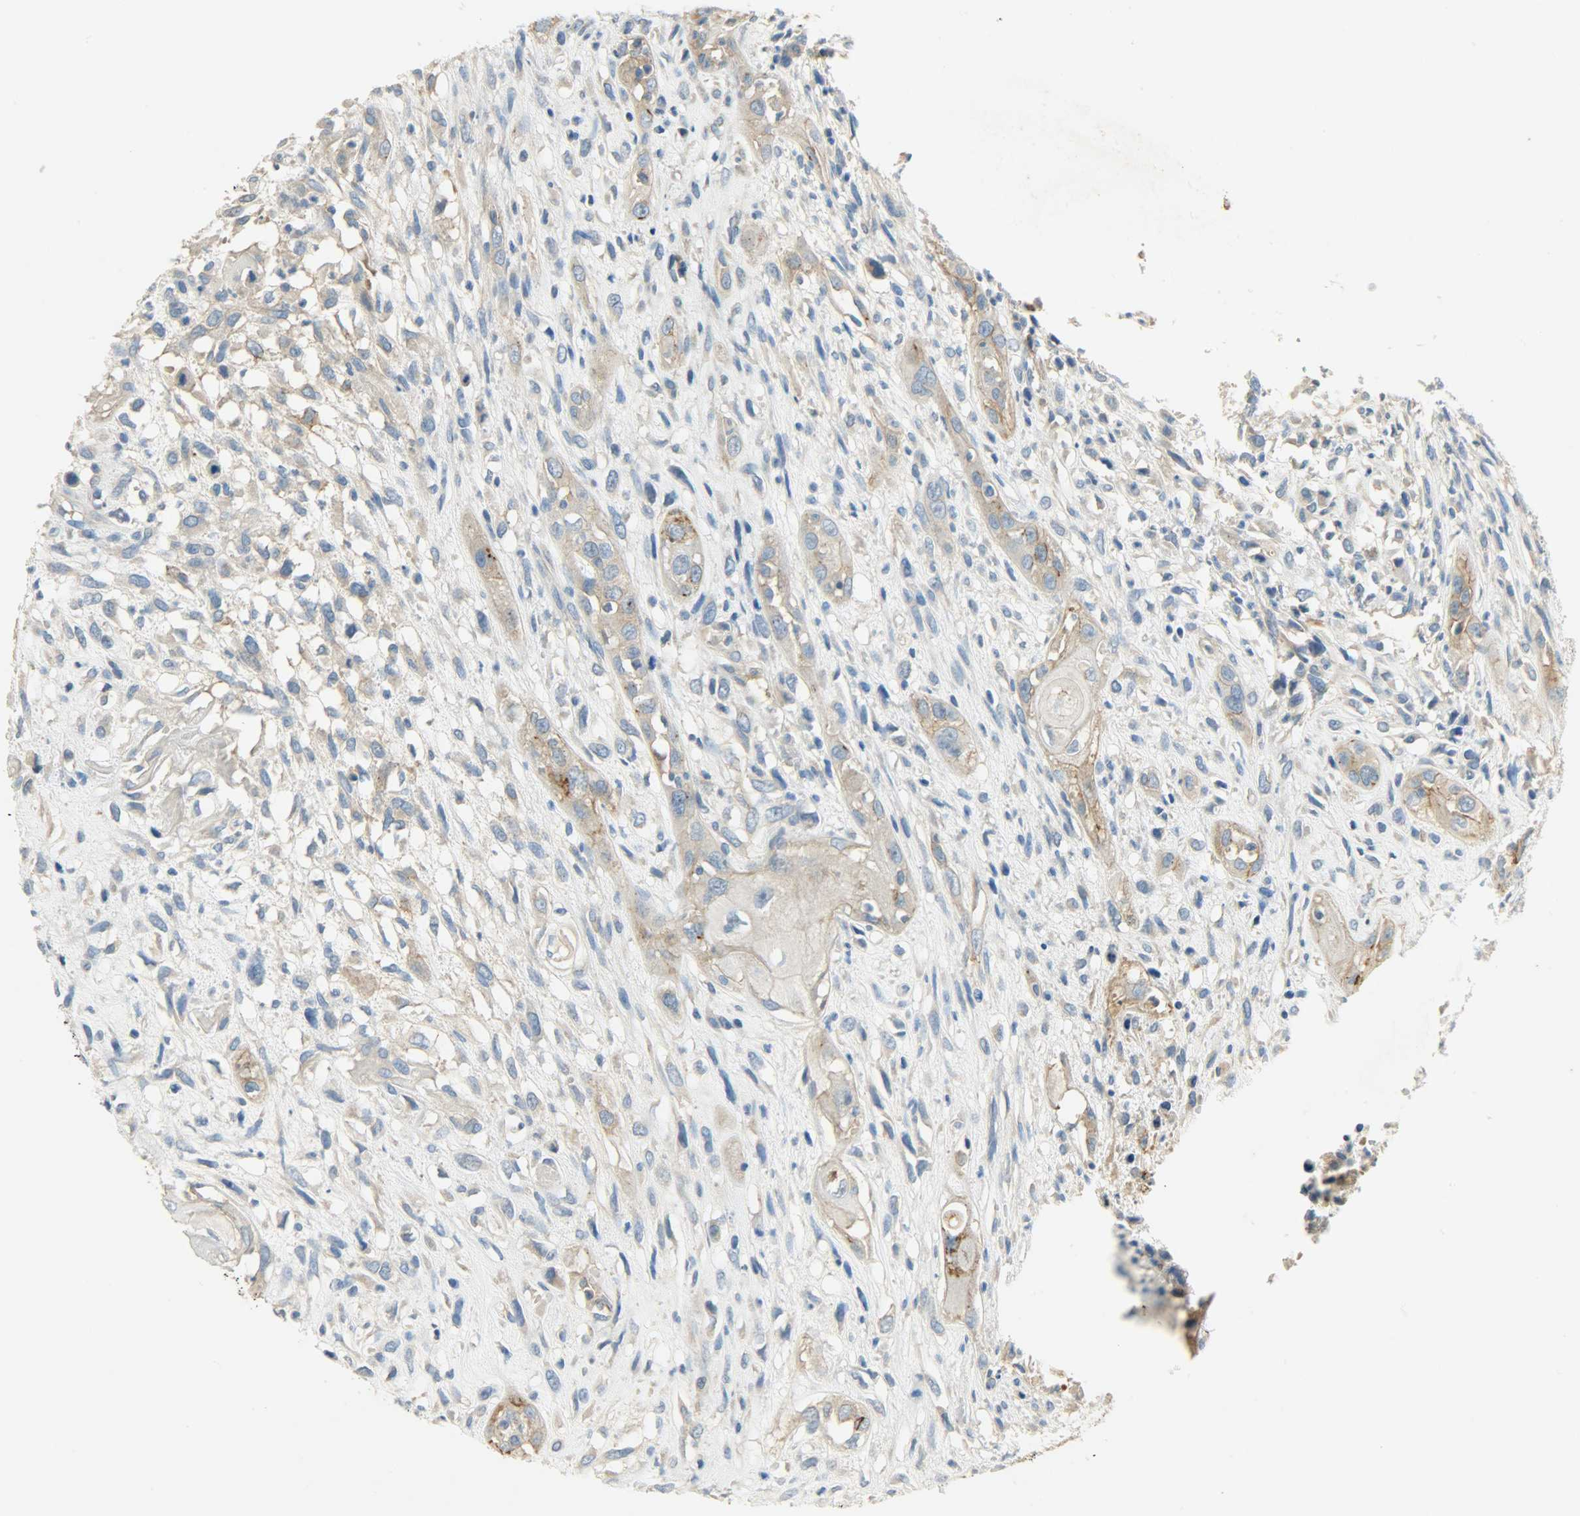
{"staining": {"intensity": "moderate", "quantity": "25%-75%", "location": "cytoplasmic/membranous"}, "tissue": "head and neck cancer", "cell_type": "Tumor cells", "image_type": "cancer", "snomed": [{"axis": "morphology", "description": "Necrosis, NOS"}, {"axis": "morphology", "description": "Neoplasm, malignant, NOS"}, {"axis": "topography", "description": "Salivary gland"}, {"axis": "topography", "description": "Head-Neck"}], "caption": "Protein positivity by immunohistochemistry displays moderate cytoplasmic/membranous staining in approximately 25%-75% of tumor cells in head and neck malignant neoplasm.", "gene": "DSG2", "patient": {"sex": "male", "age": 43}}